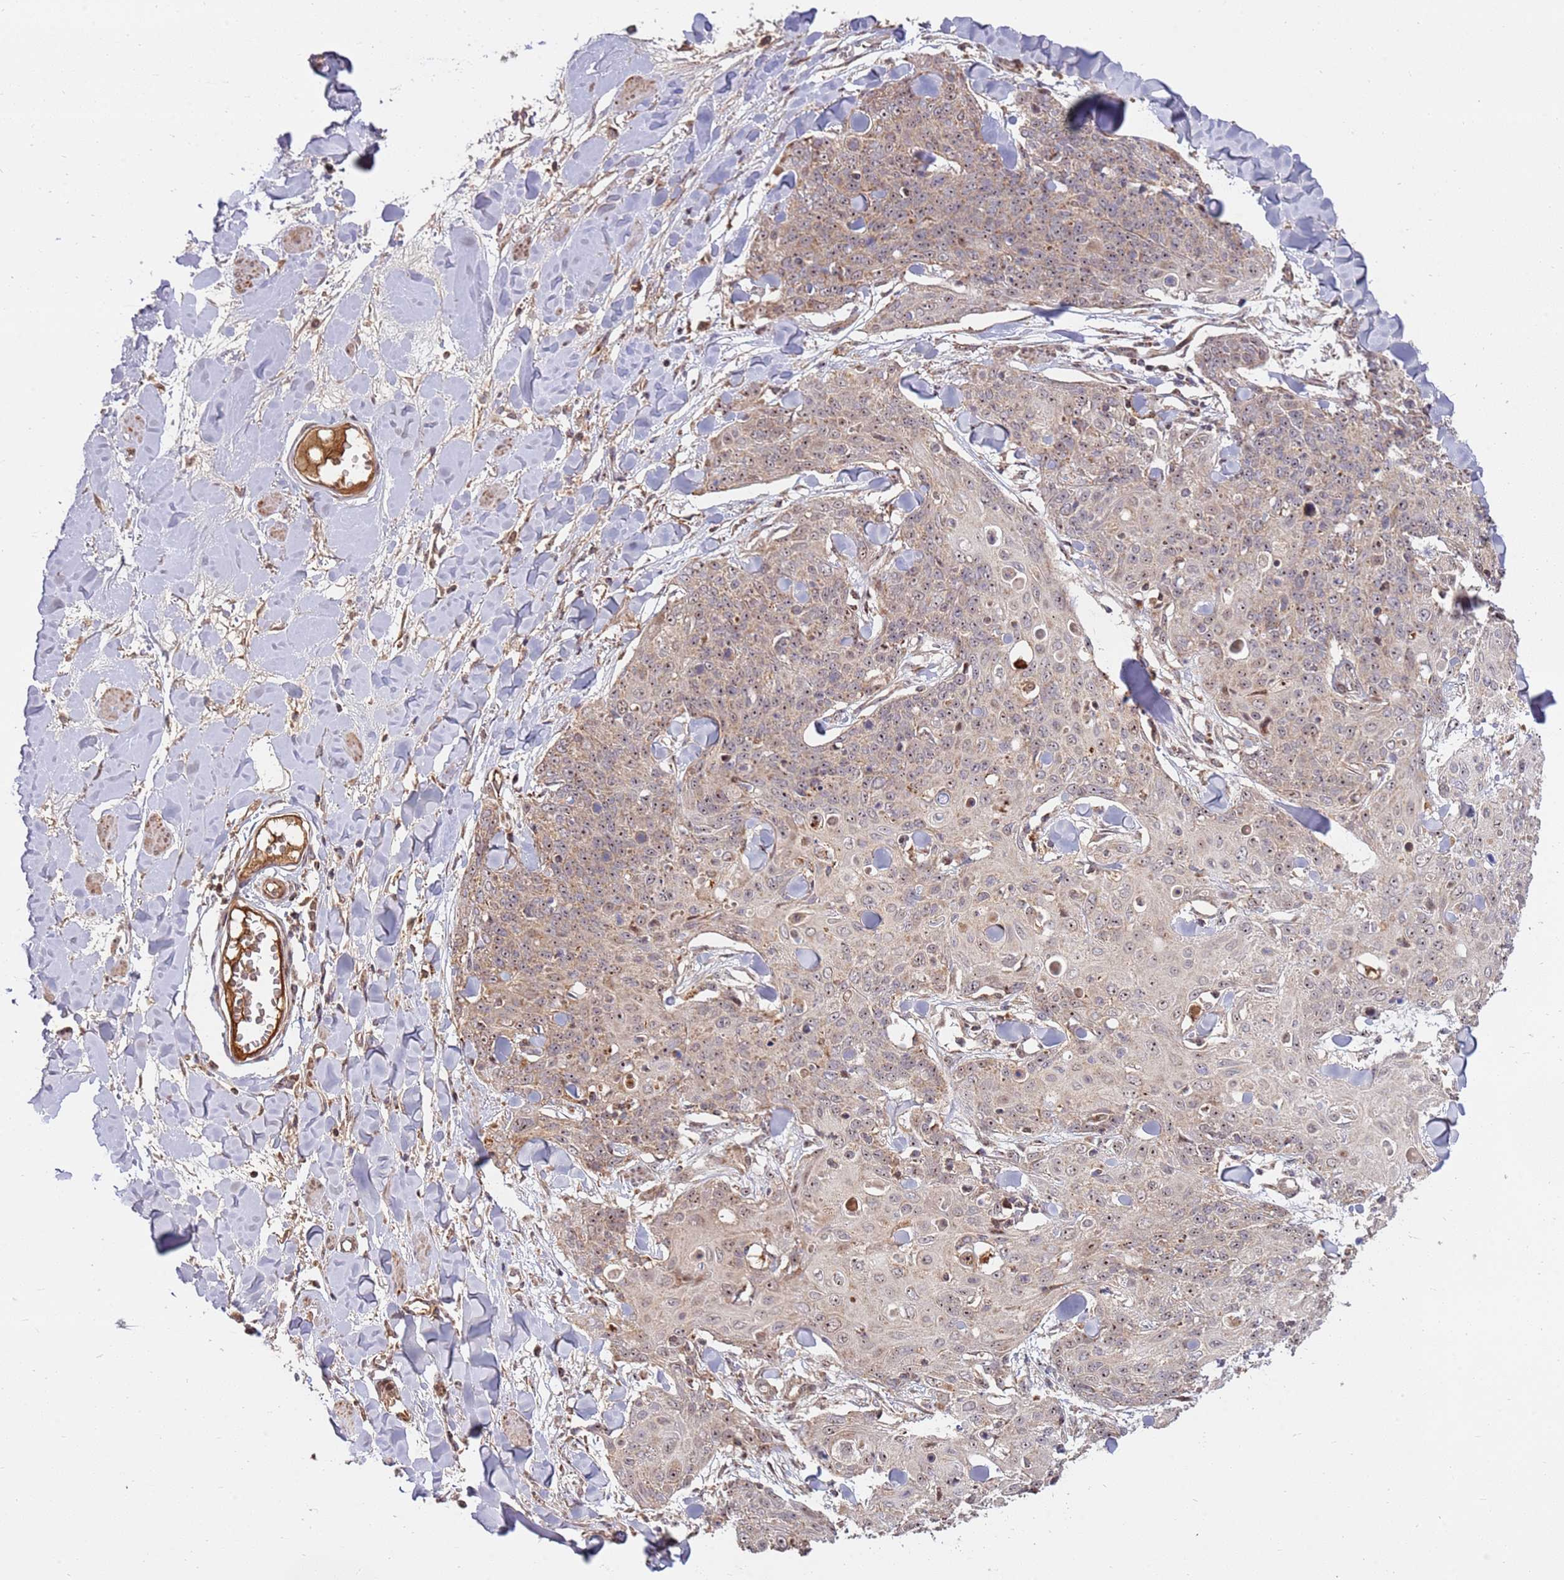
{"staining": {"intensity": "weak", "quantity": ">75%", "location": "cytoplasmic/membranous,nuclear"}, "tissue": "skin cancer", "cell_type": "Tumor cells", "image_type": "cancer", "snomed": [{"axis": "morphology", "description": "Squamous cell carcinoma, NOS"}, {"axis": "topography", "description": "Skin"}, {"axis": "topography", "description": "Vulva"}], "caption": "Protein expression by IHC reveals weak cytoplasmic/membranous and nuclear staining in about >75% of tumor cells in skin squamous cell carcinoma.", "gene": "KIF25", "patient": {"sex": "female", "age": 85}}